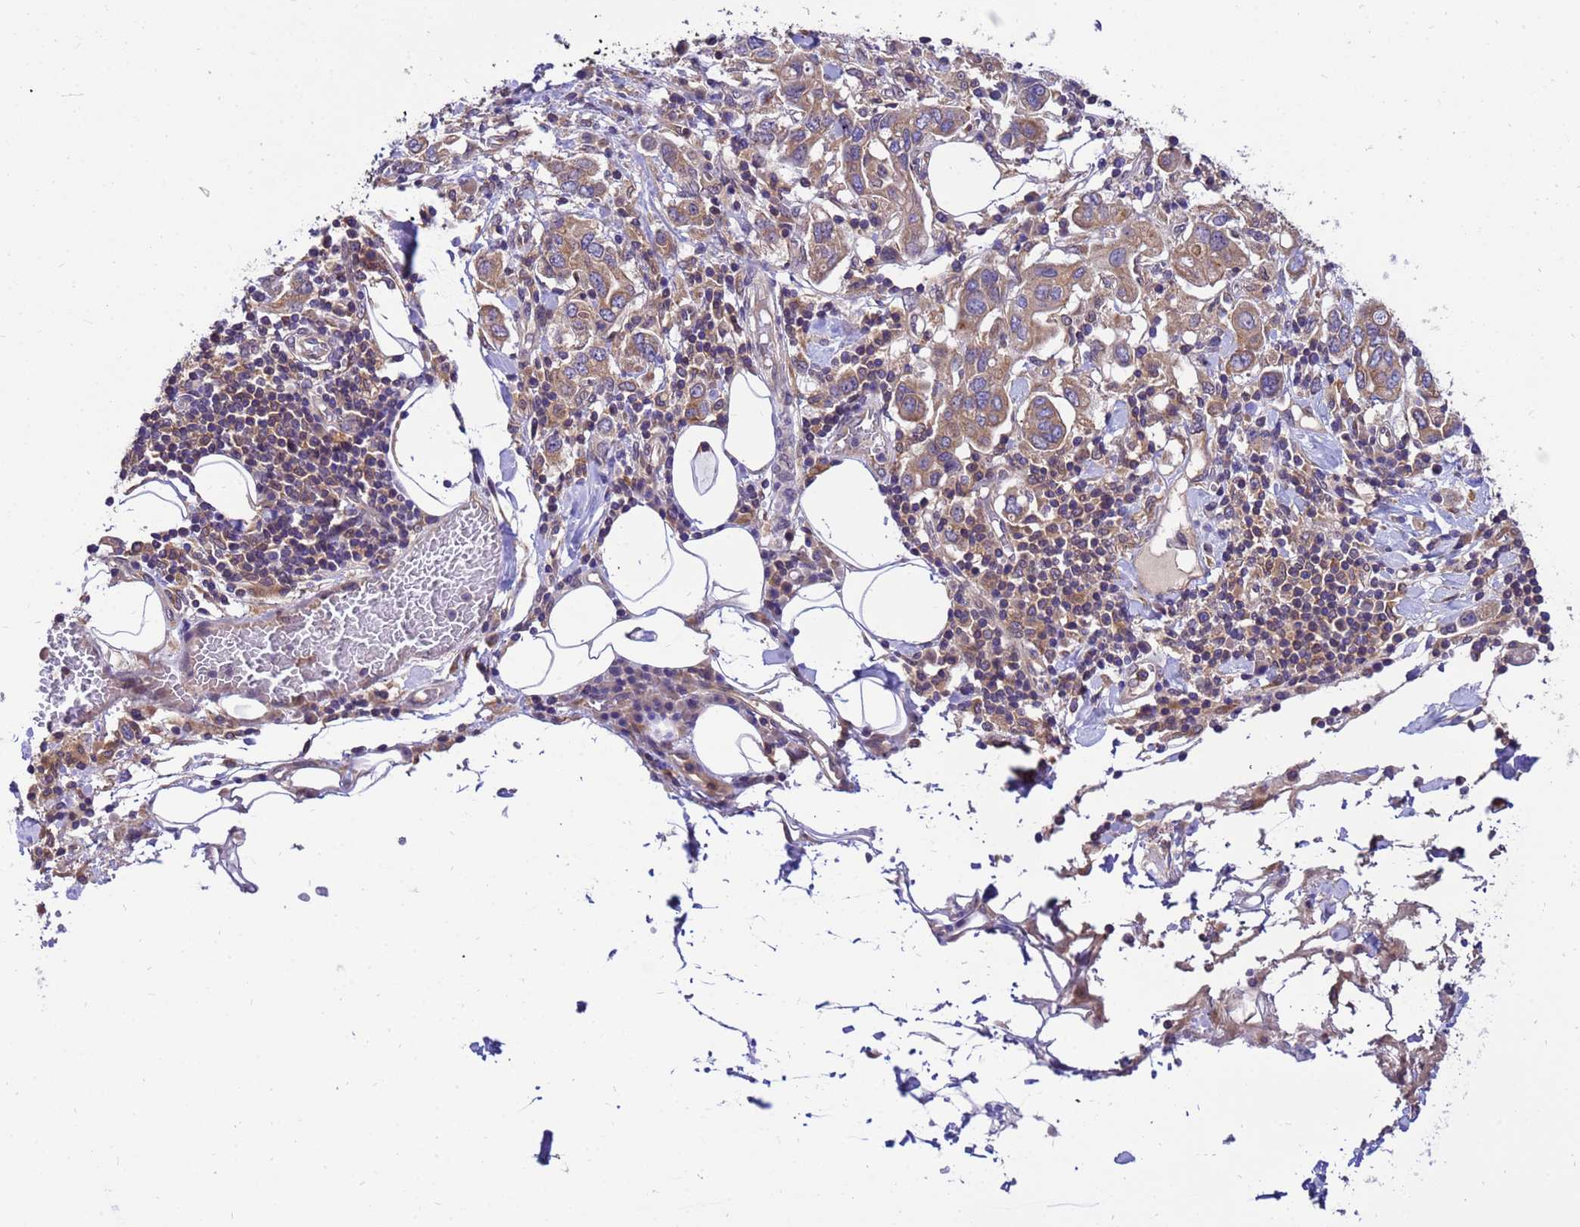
{"staining": {"intensity": "weak", "quantity": ">75%", "location": "cytoplasmic/membranous"}, "tissue": "stomach cancer", "cell_type": "Tumor cells", "image_type": "cancer", "snomed": [{"axis": "morphology", "description": "Adenocarcinoma, NOS"}, {"axis": "topography", "description": "Stomach, upper"}, {"axis": "topography", "description": "Stomach"}], "caption": "Human adenocarcinoma (stomach) stained for a protein (brown) displays weak cytoplasmic/membranous positive staining in about >75% of tumor cells.", "gene": "GET3", "patient": {"sex": "male", "age": 62}}